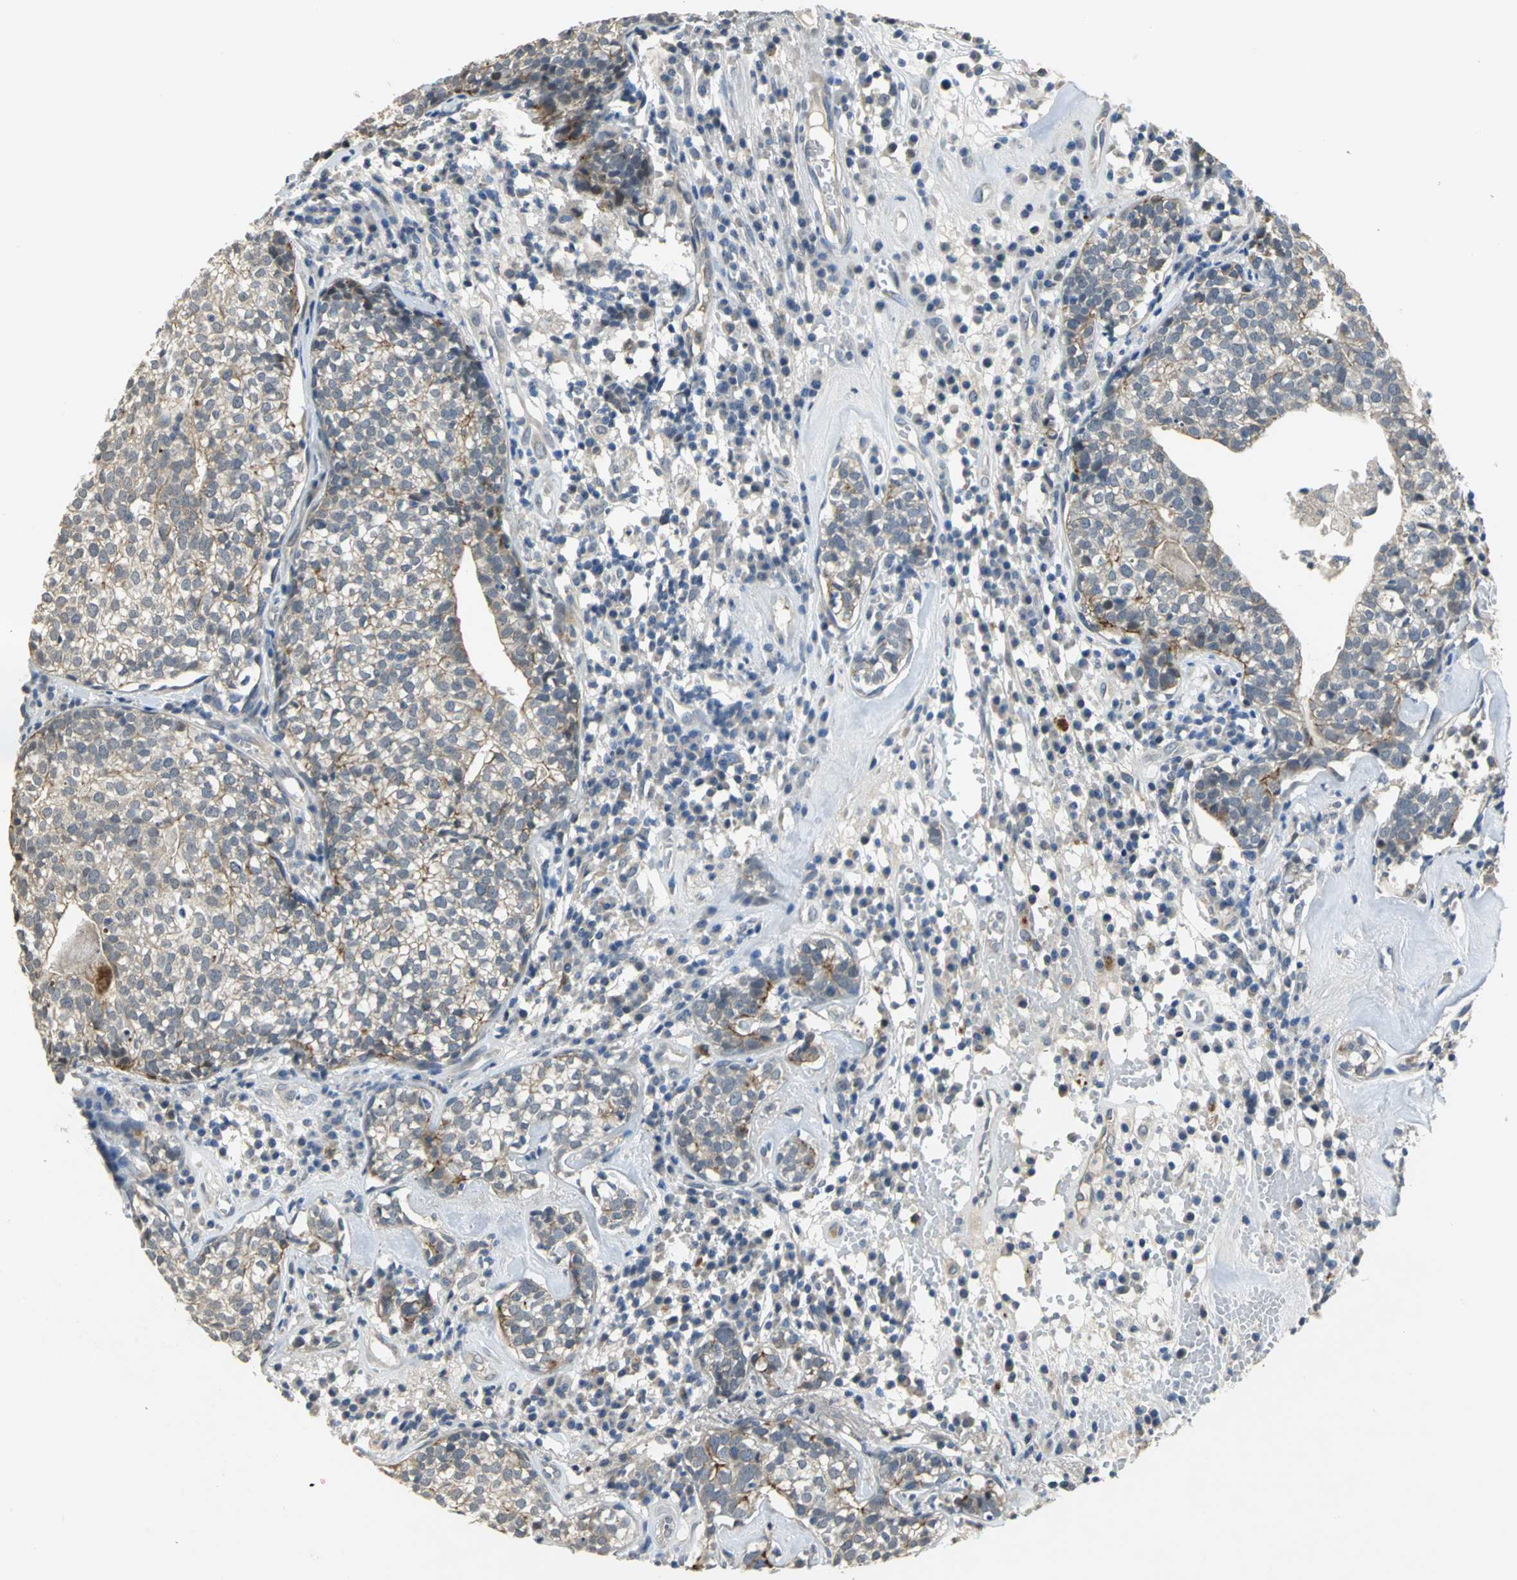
{"staining": {"intensity": "weak", "quantity": "25%-75%", "location": "cytoplasmic/membranous"}, "tissue": "head and neck cancer", "cell_type": "Tumor cells", "image_type": "cancer", "snomed": [{"axis": "morphology", "description": "Adenocarcinoma, NOS"}, {"axis": "topography", "description": "Salivary gland"}, {"axis": "topography", "description": "Head-Neck"}], "caption": "Head and neck cancer stained for a protein shows weak cytoplasmic/membranous positivity in tumor cells.", "gene": "IL17RB", "patient": {"sex": "female", "age": 65}}